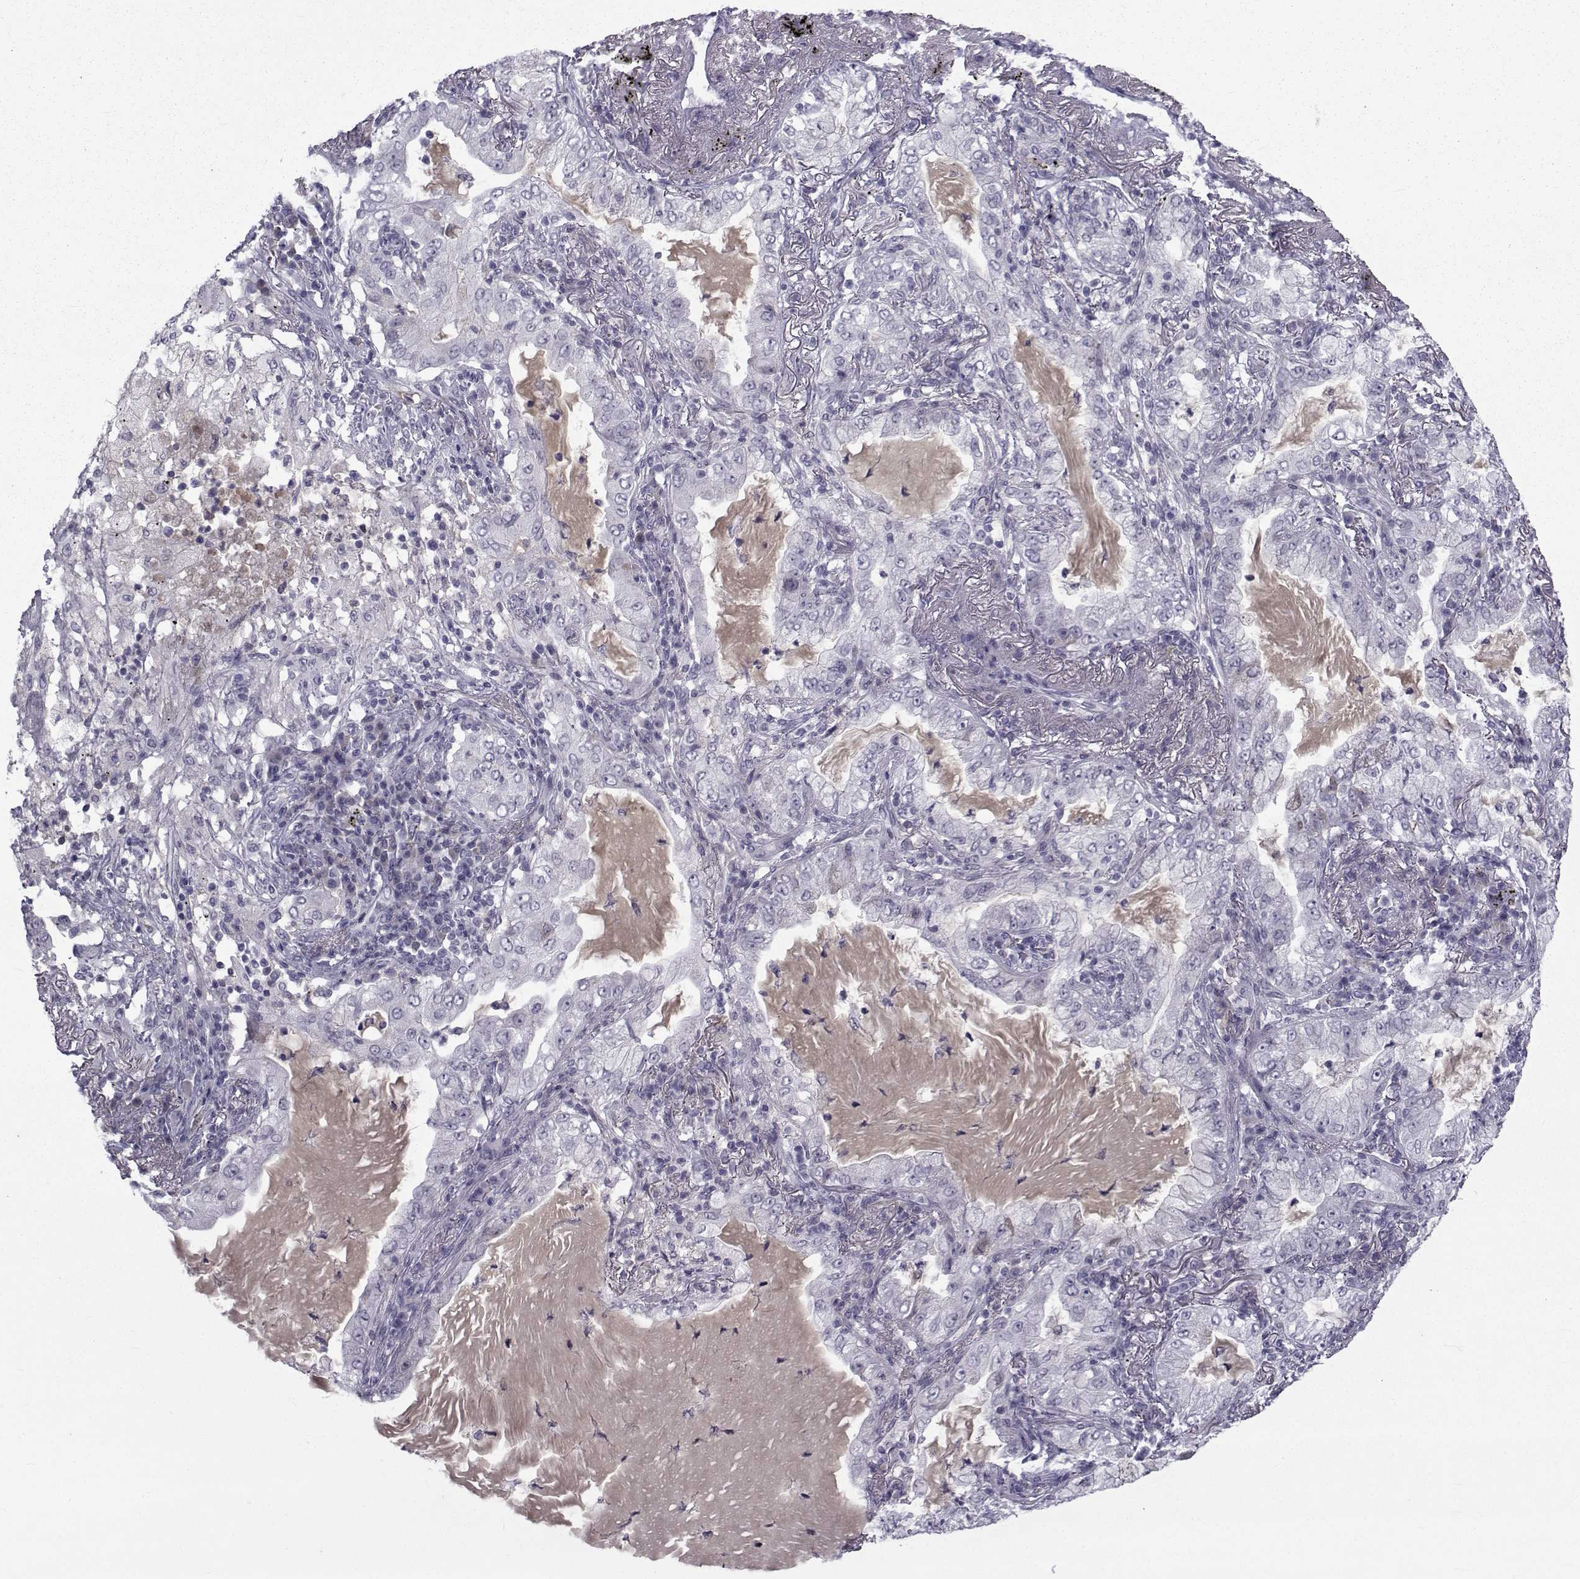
{"staining": {"intensity": "negative", "quantity": "none", "location": "none"}, "tissue": "lung cancer", "cell_type": "Tumor cells", "image_type": "cancer", "snomed": [{"axis": "morphology", "description": "Adenocarcinoma, NOS"}, {"axis": "topography", "description": "Lung"}], "caption": "Immunohistochemistry of adenocarcinoma (lung) exhibits no expression in tumor cells.", "gene": "PAX2", "patient": {"sex": "female", "age": 73}}